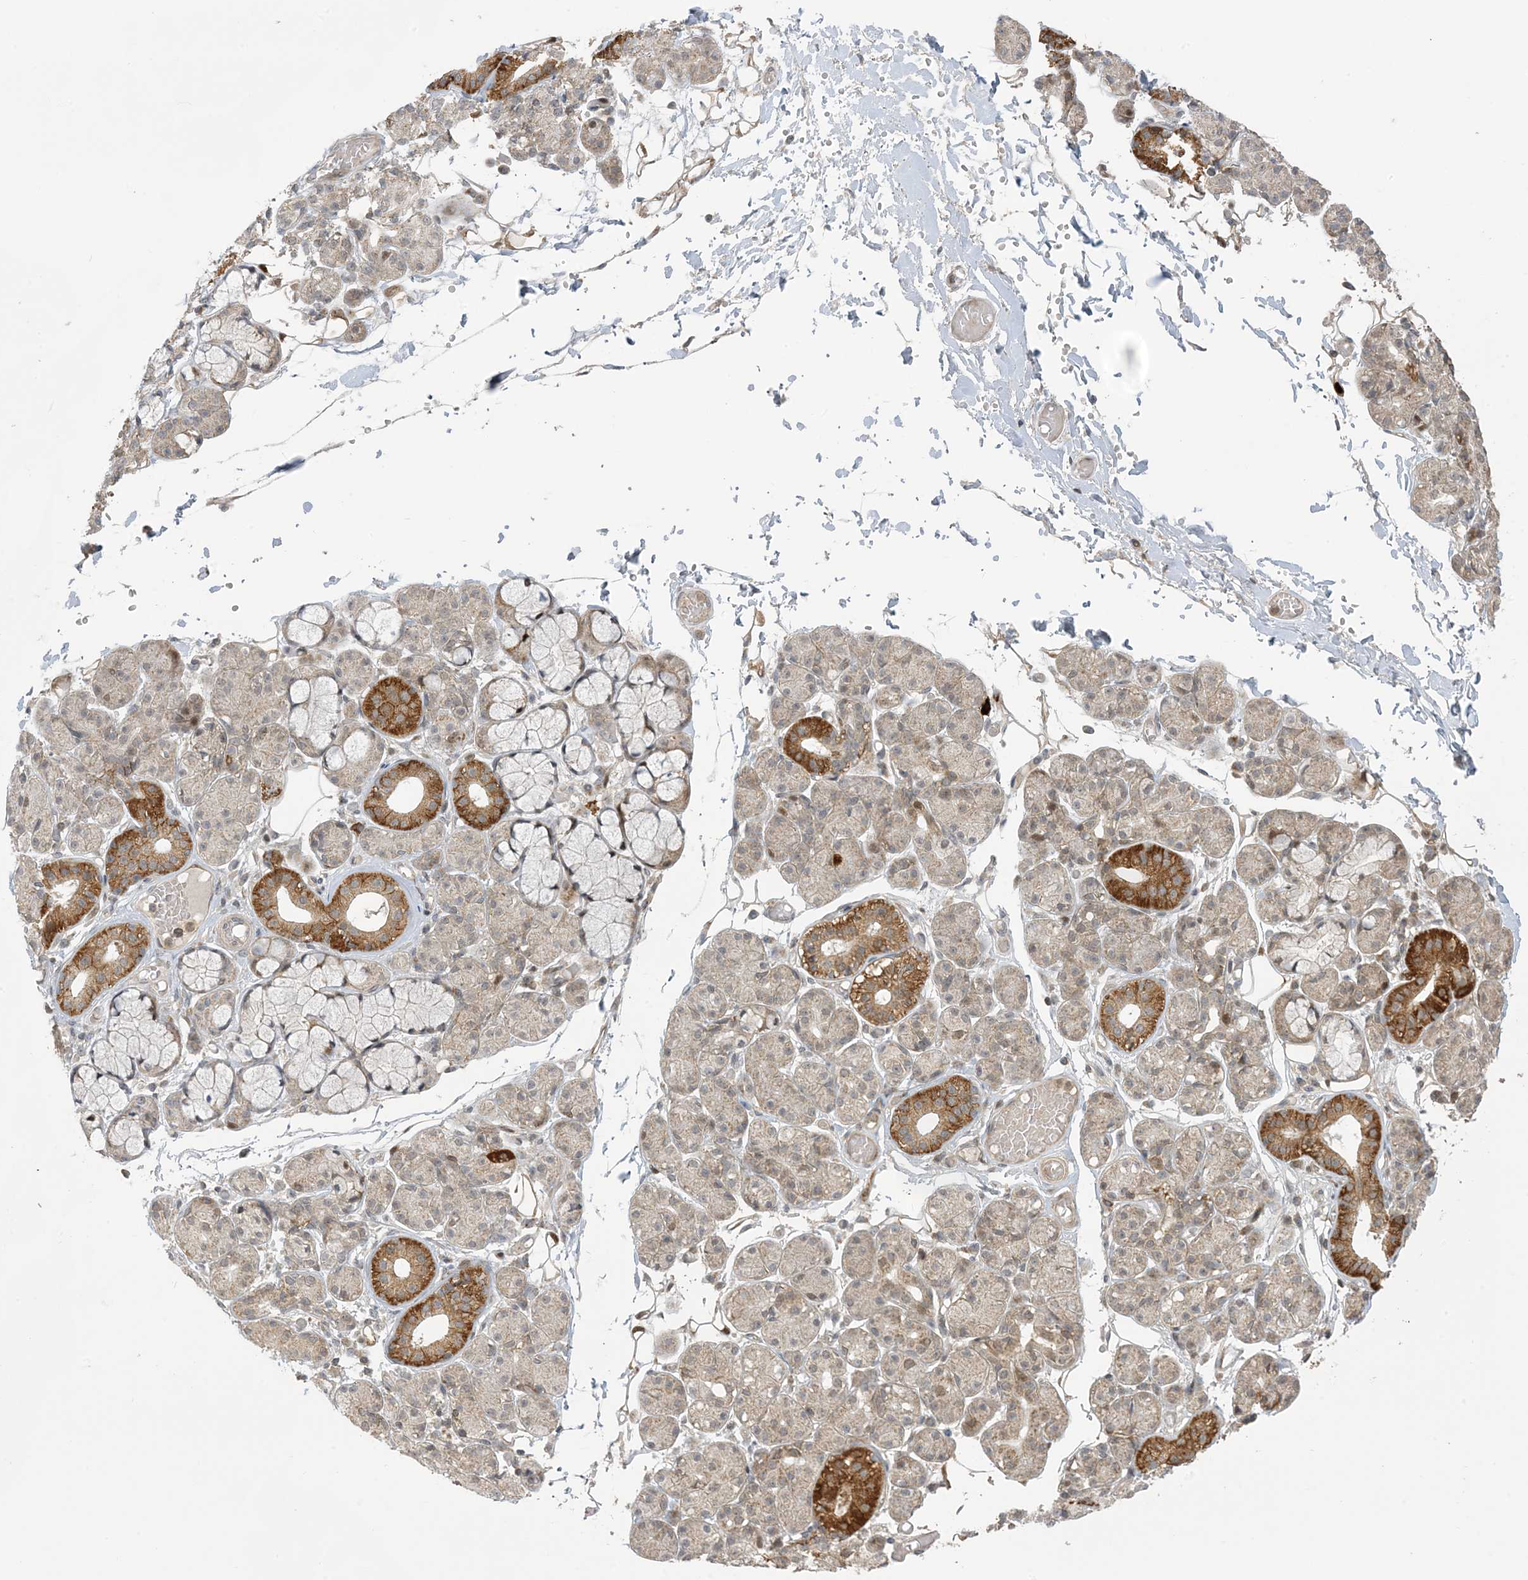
{"staining": {"intensity": "strong", "quantity": "<25%", "location": "cytoplasmic/membranous"}, "tissue": "salivary gland", "cell_type": "Glandular cells", "image_type": "normal", "snomed": [{"axis": "morphology", "description": "Normal tissue, NOS"}, {"axis": "topography", "description": "Salivary gland"}], "caption": "This is an image of immunohistochemistry (IHC) staining of normal salivary gland, which shows strong positivity in the cytoplasmic/membranous of glandular cells.", "gene": "PHLDB2", "patient": {"sex": "male", "age": 63}}